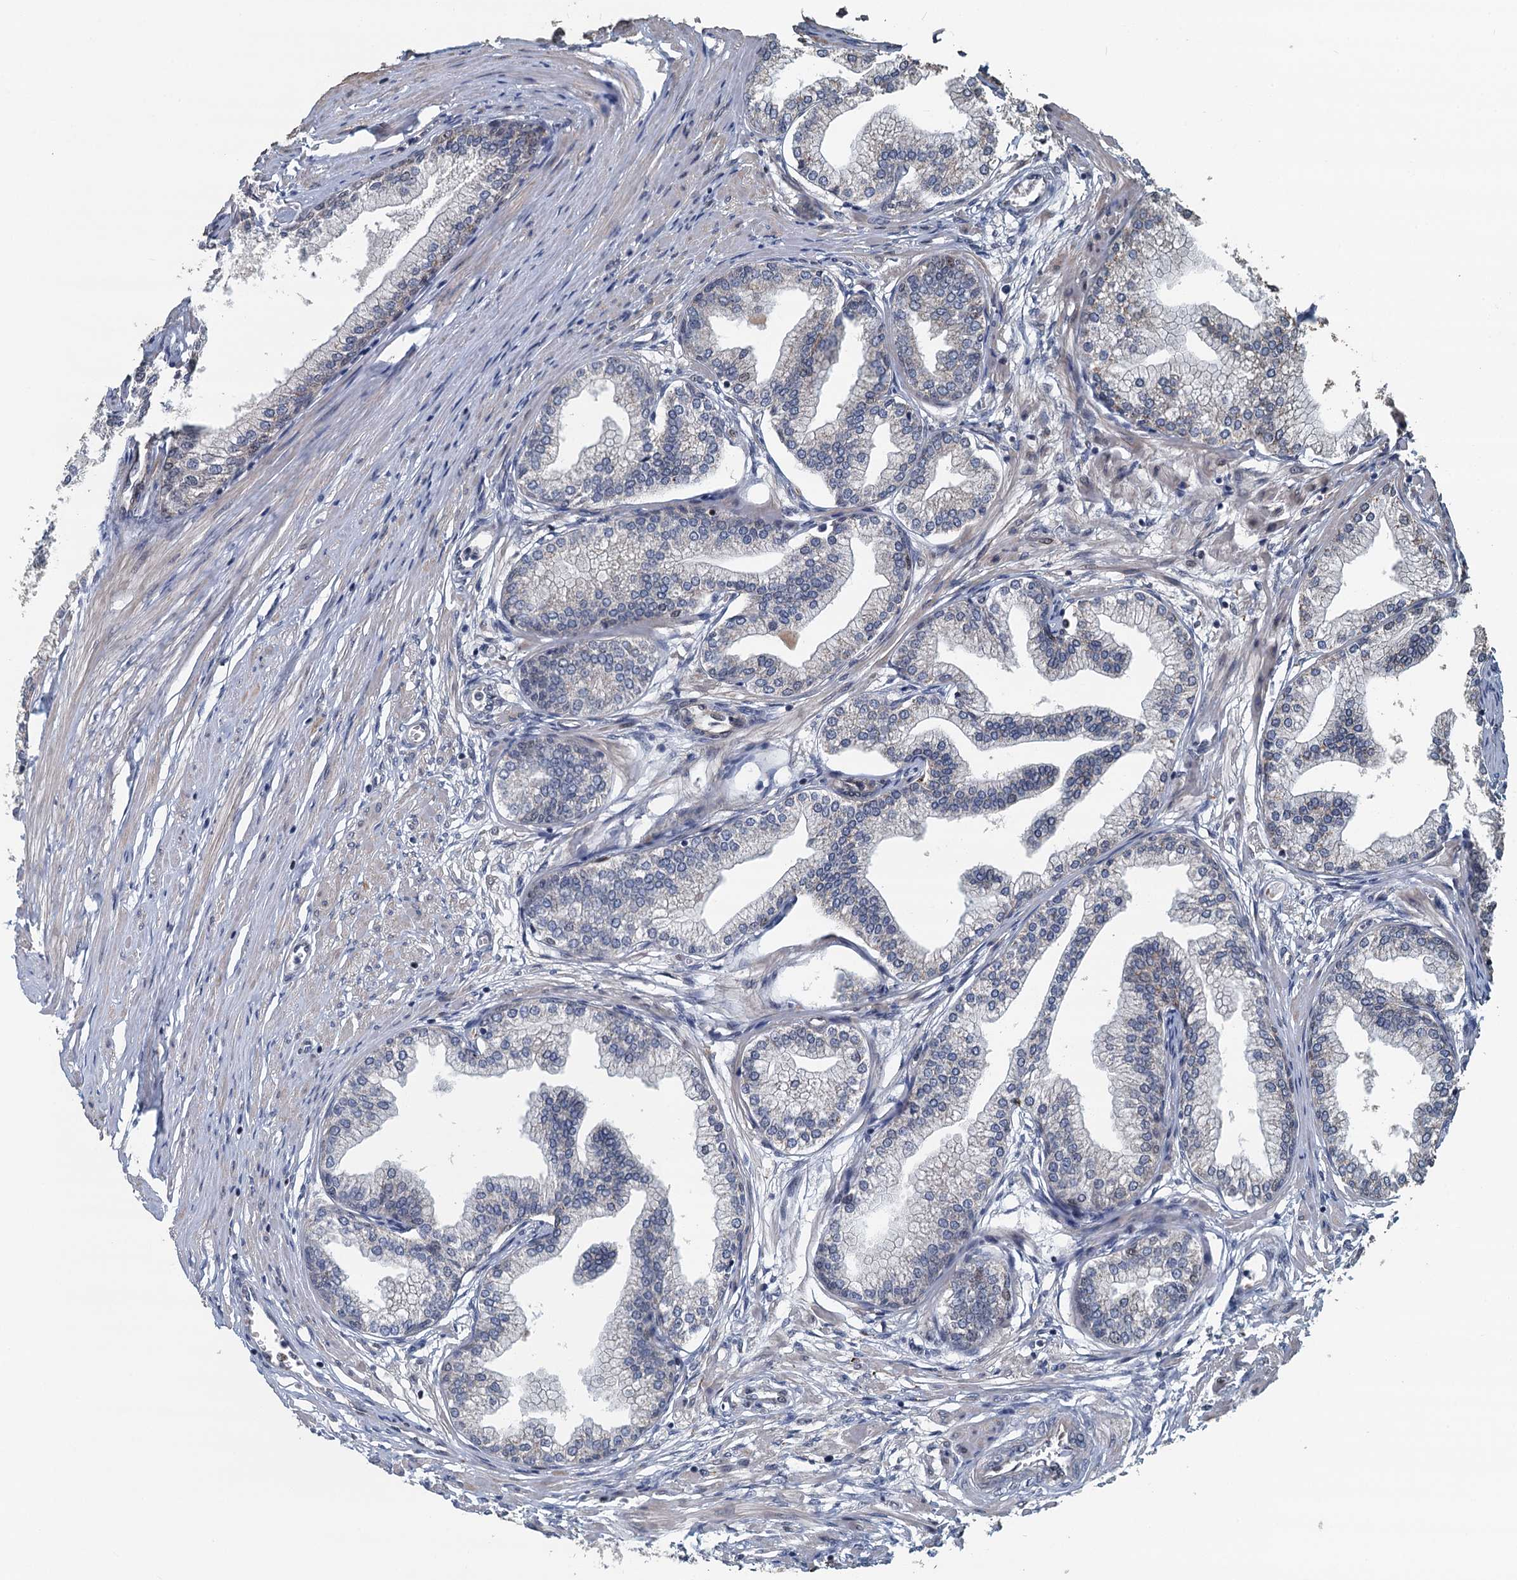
{"staining": {"intensity": "negative", "quantity": "none", "location": "none"}, "tissue": "prostate", "cell_type": "Glandular cells", "image_type": "normal", "snomed": [{"axis": "morphology", "description": "Normal tissue, NOS"}, {"axis": "morphology", "description": "Urothelial carcinoma, Low grade"}, {"axis": "topography", "description": "Urinary bladder"}, {"axis": "topography", "description": "Prostate"}], "caption": "IHC image of unremarkable human prostate stained for a protein (brown), which shows no staining in glandular cells.", "gene": "AGRN", "patient": {"sex": "male", "age": 60}}